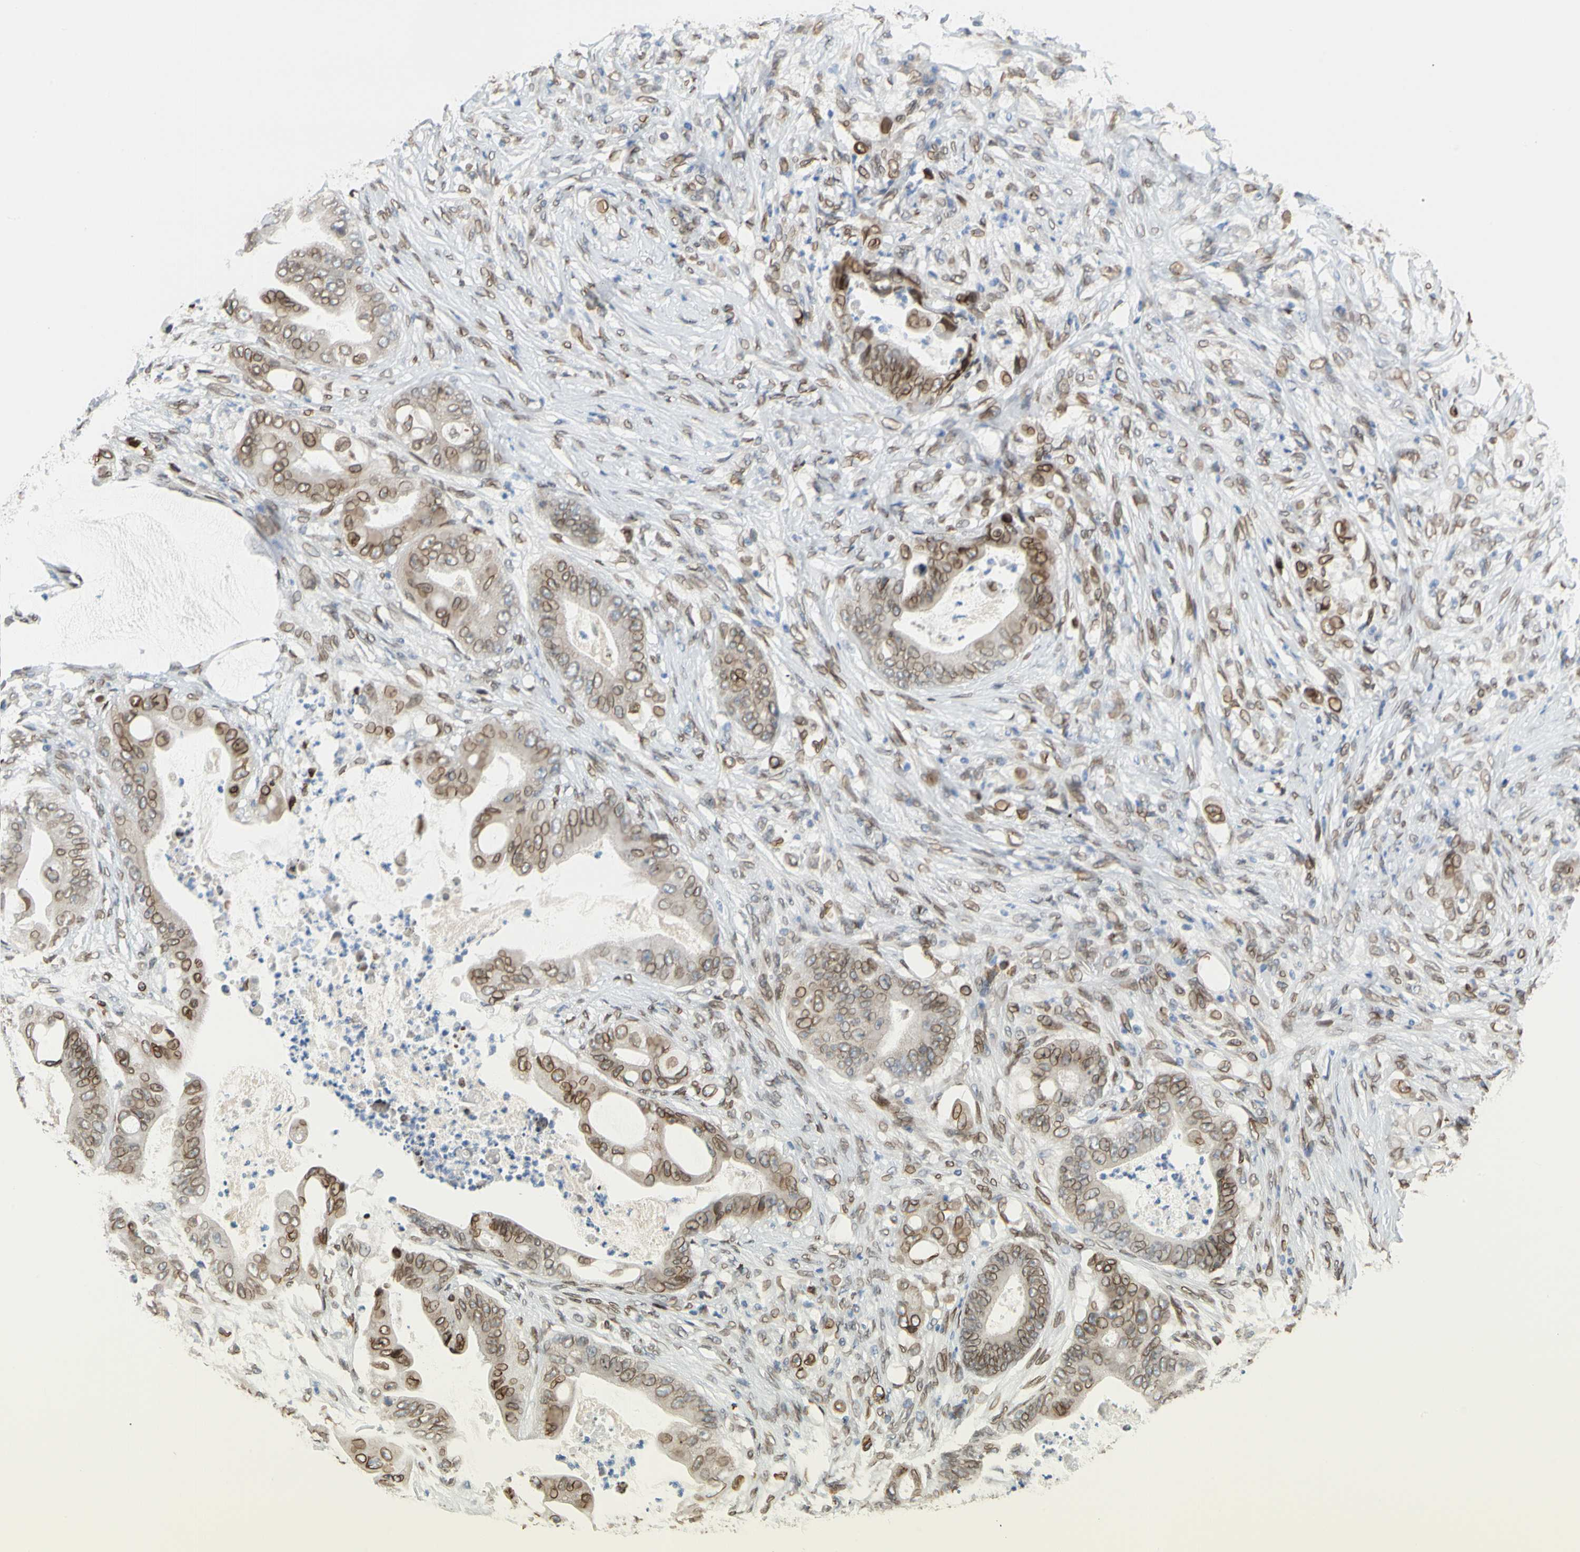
{"staining": {"intensity": "moderate", "quantity": ">75%", "location": "cytoplasmic/membranous,nuclear"}, "tissue": "stomach cancer", "cell_type": "Tumor cells", "image_type": "cancer", "snomed": [{"axis": "morphology", "description": "Adenocarcinoma, NOS"}, {"axis": "topography", "description": "Stomach"}], "caption": "IHC photomicrograph of neoplastic tissue: human adenocarcinoma (stomach) stained using immunohistochemistry (IHC) reveals medium levels of moderate protein expression localized specifically in the cytoplasmic/membranous and nuclear of tumor cells, appearing as a cytoplasmic/membranous and nuclear brown color.", "gene": "SUN1", "patient": {"sex": "female", "age": 73}}